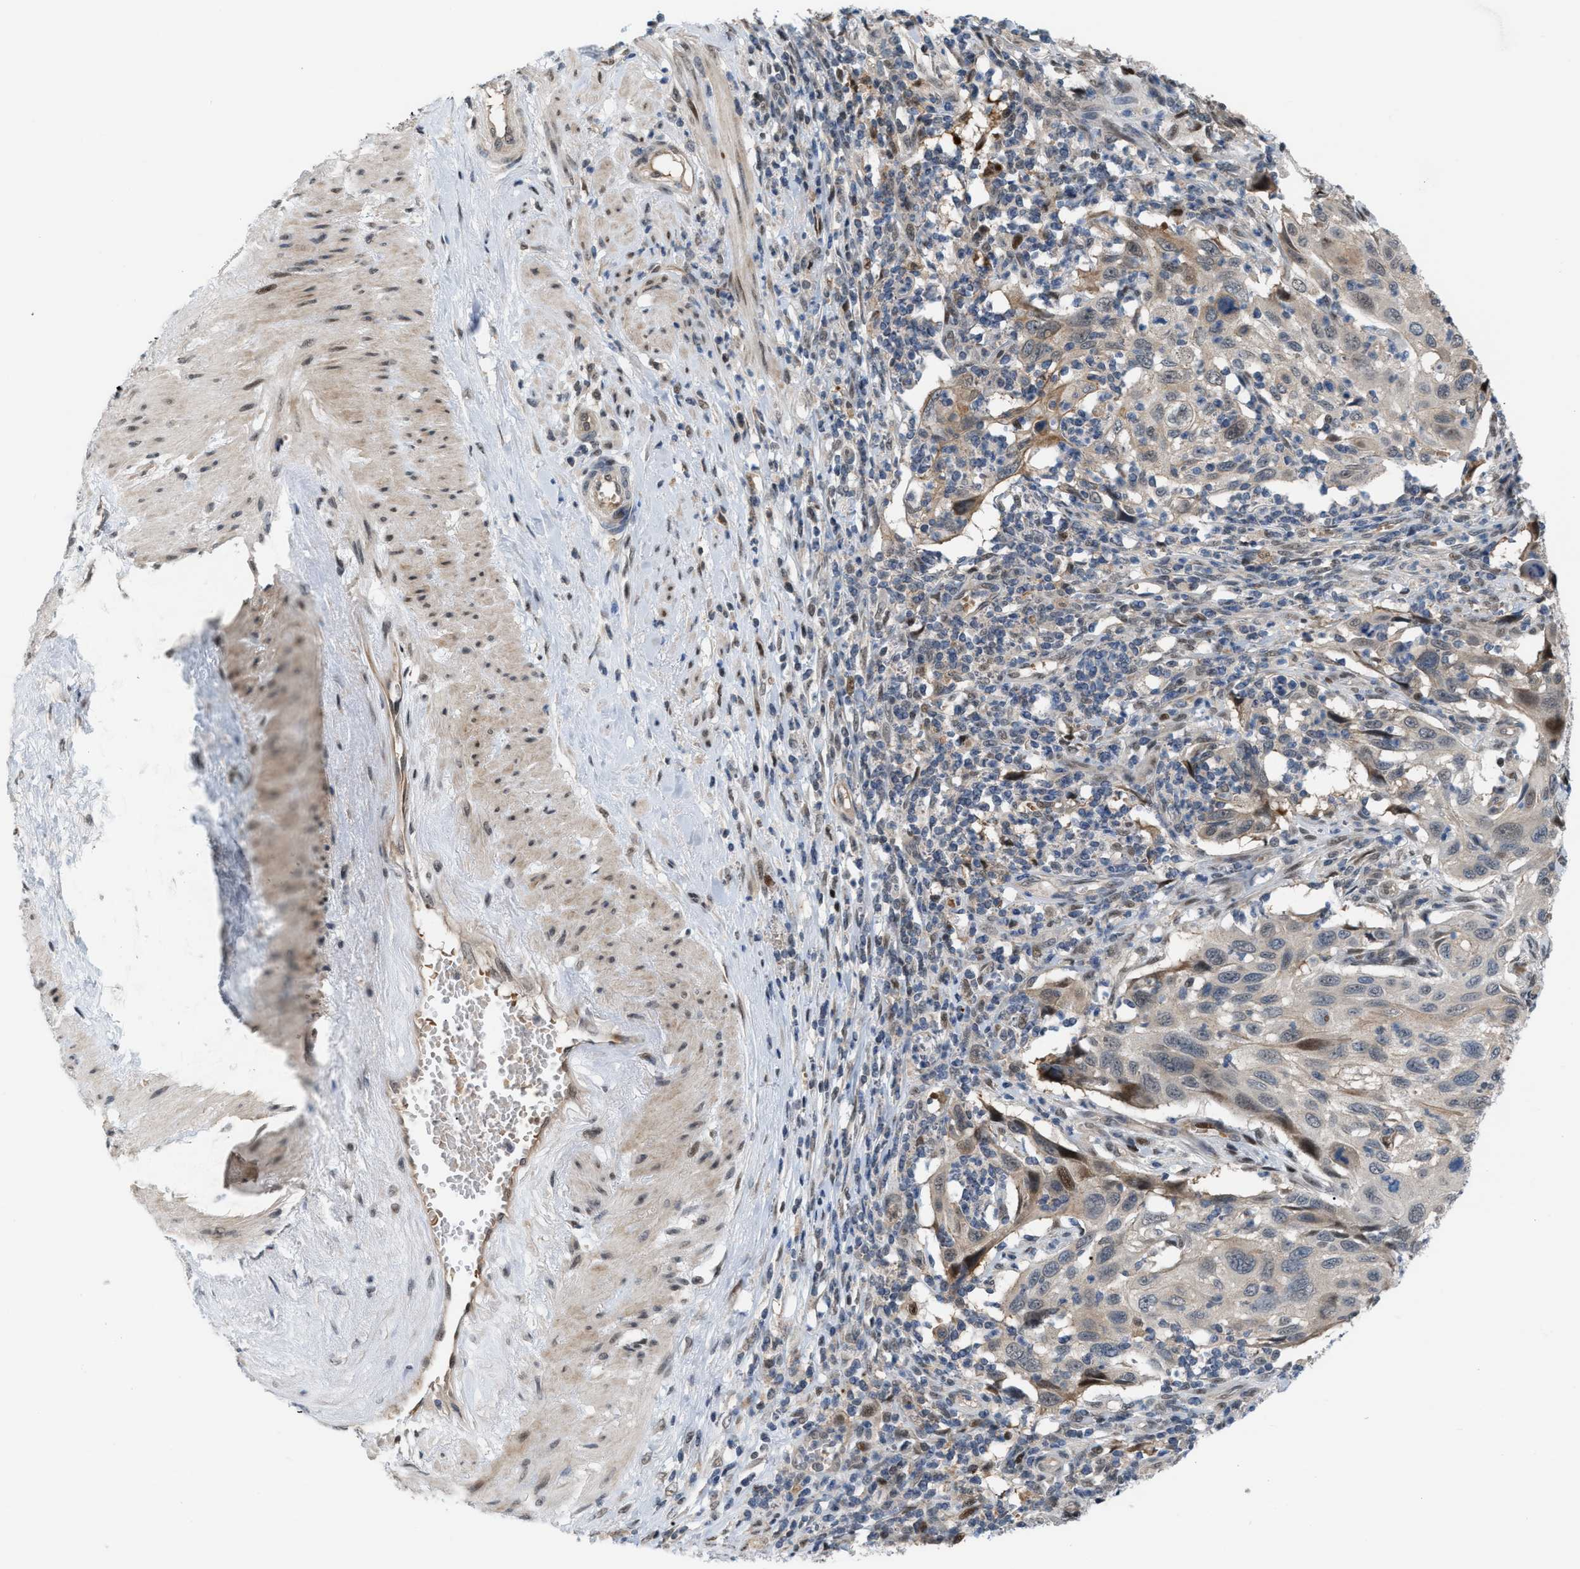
{"staining": {"intensity": "weak", "quantity": "<25%", "location": "nuclear"}, "tissue": "cervical cancer", "cell_type": "Tumor cells", "image_type": "cancer", "snomed": [{"axis": "morphology", "description": "Squamous cell carcinoma, NOS"}, {"axis": "topography", "description": "Cervix"}], "caption": "An immunohistochemistry image of cervical cancer is shown. There is no staining in tumor cells of cervical cancer. (DAB IHC, high magnification).", "gene": "RFFL", "patient": {"sex": "female", "age": 70}}